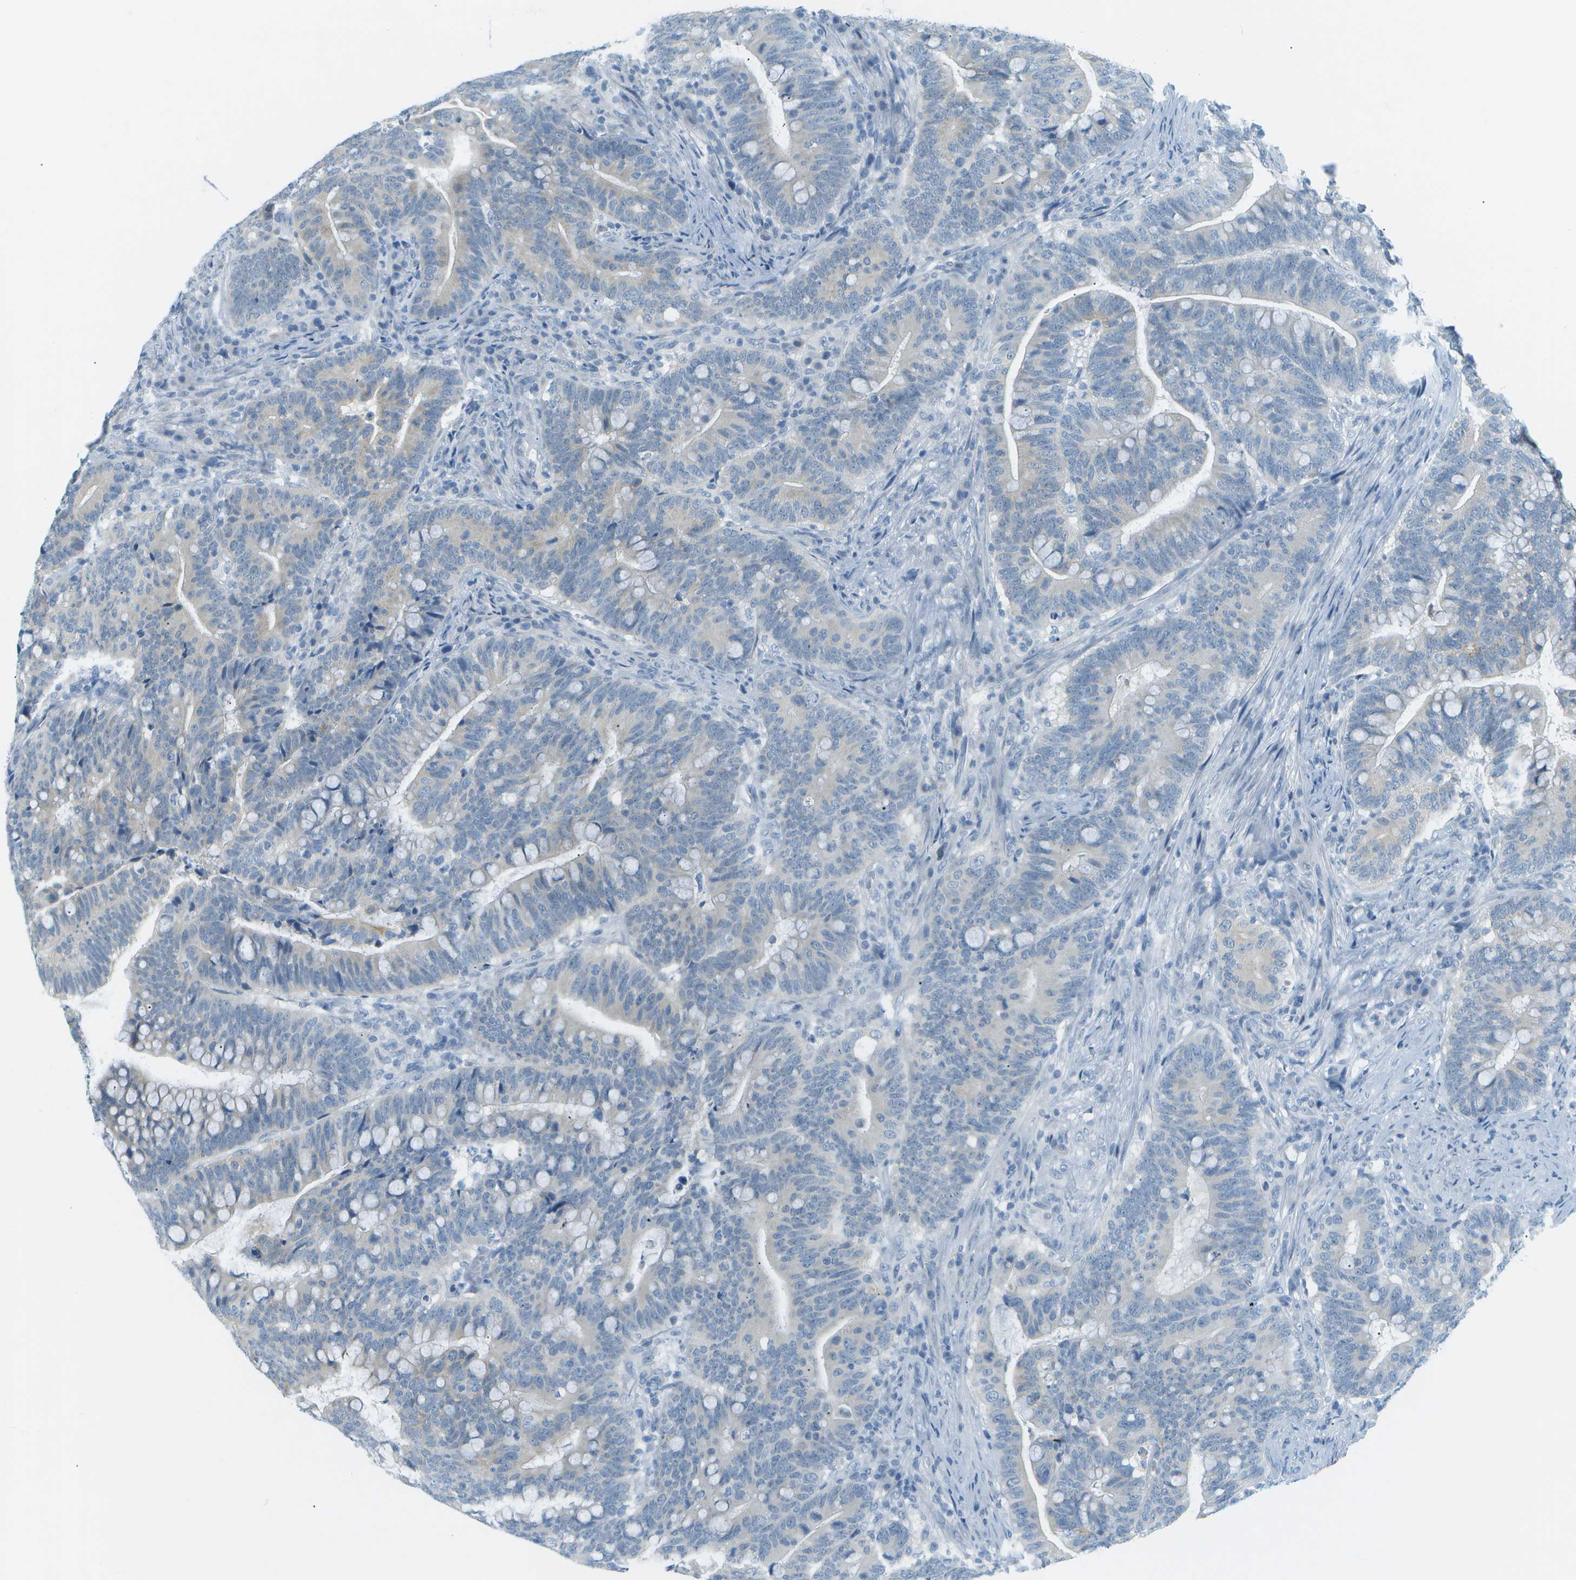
{"staining": {"intensity": "negative", "quantity": "none", "location": "none"}, "tissue": "colorectal cancer", "cell_type": "Tumor cells", "image_type": "cancer", "snomed": [{"axis": "morphology", "description": "Normal tissue, NOS"}, {"axis": "morphology", "description": "Adenocarcinoma, NOS"}, {"axis": "topography", "description": "Colon"}], "caption": "A histopathology image of human colorectal cancer (adenocarcinoma) is negative for staining in tumor cells.", "gene": "SMYD5", "patient": {"sex": "female", "age": 66}}